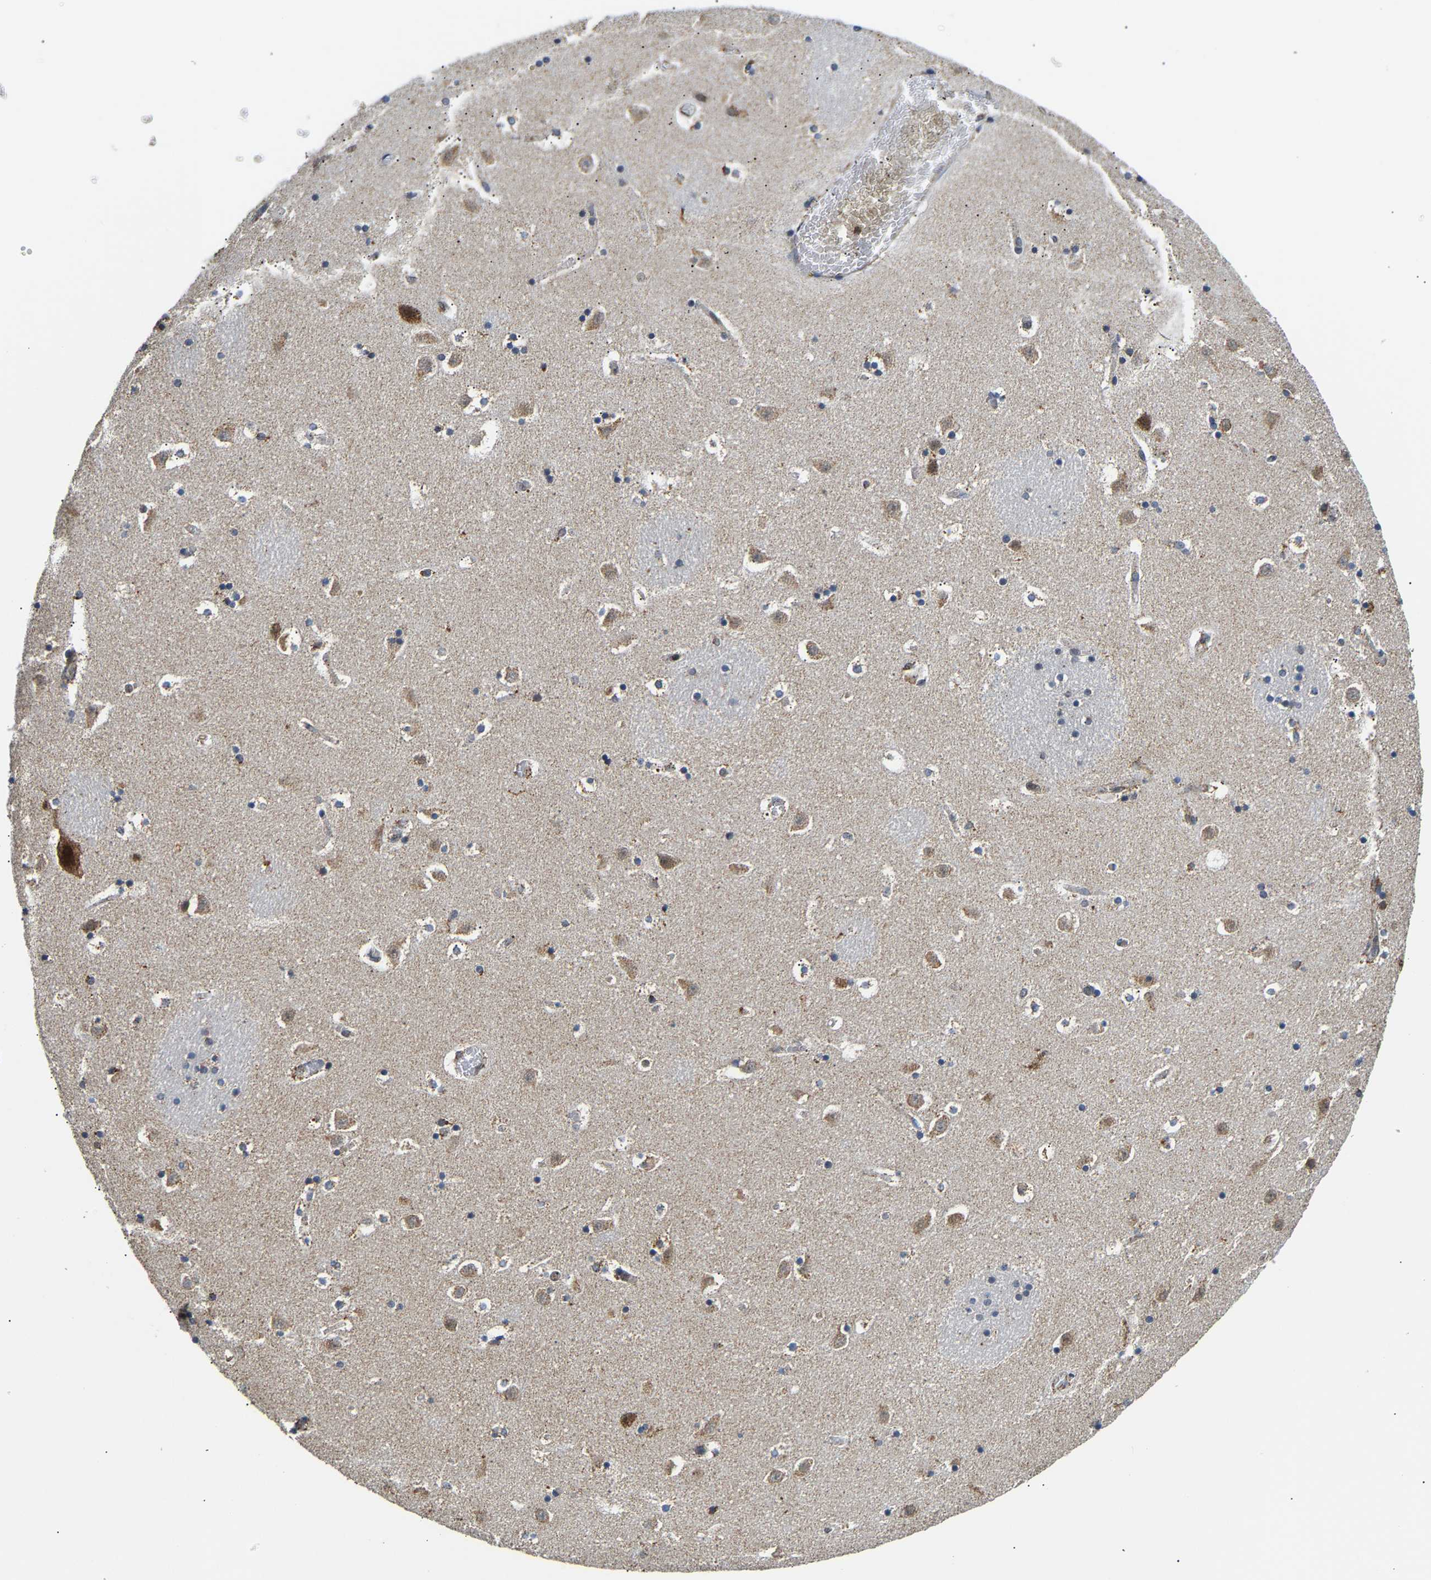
{"staining": {"intensity": "negative", "quantity": "none", "location": "none"}, "tissue": "caudate", "cell_type": "Glial cells", "image_type": "normal", "snomed": [{"axis": "morphology", "description": "Normal tissue, NOS"}, {"axis": "topography", "description": "Lateral ventricle wall"}], "caption": "IHC photomicrograph of benign caudate: caudate stained with DAB (3,3'-diaminobenzidine) displays no significant protein staining in glial cells.", "gene": "GIMAP7", "patient": {"sex": "male", "age": 45}}